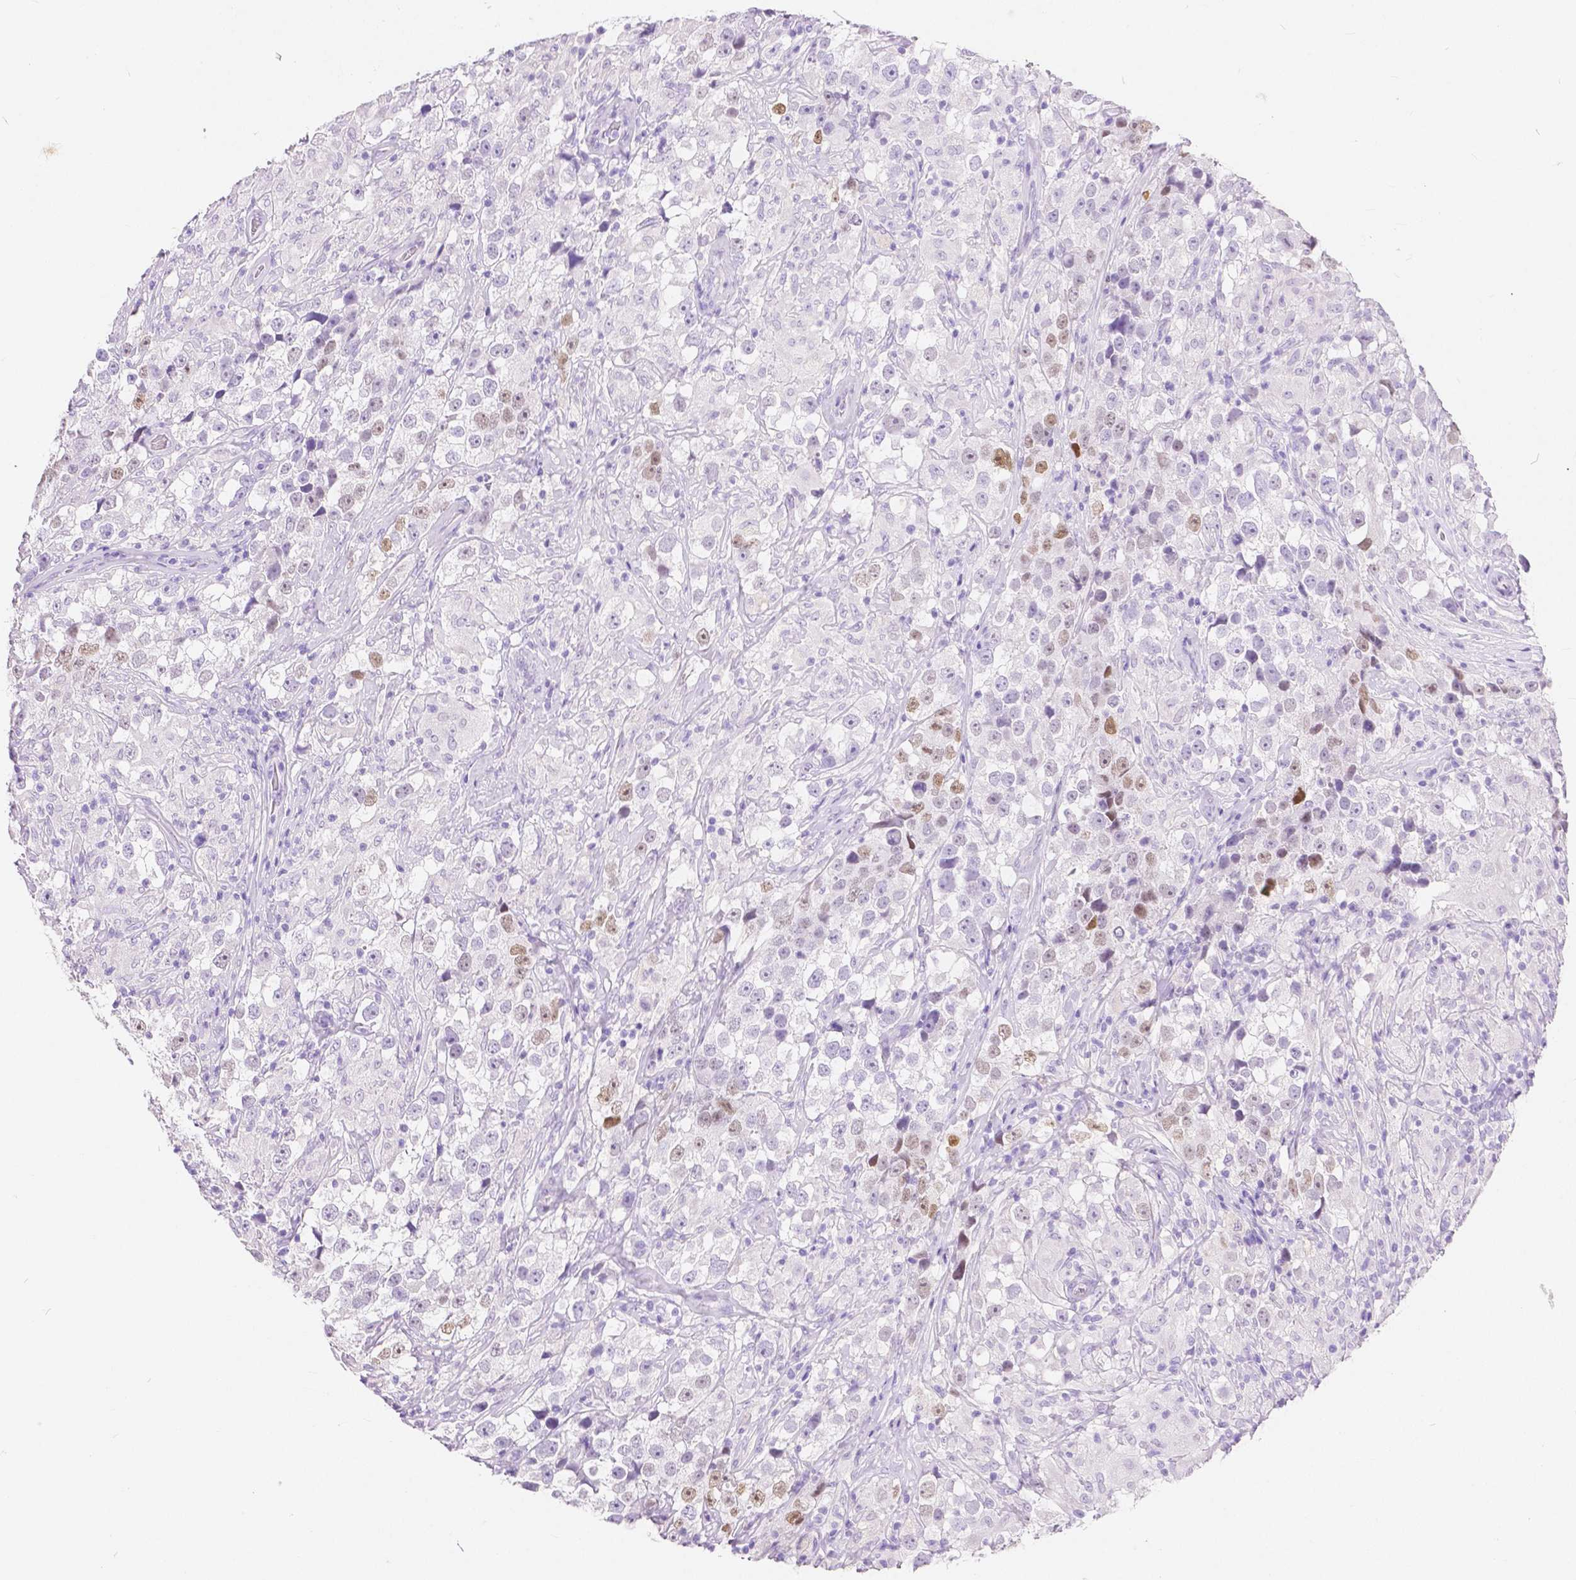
{"staining": {"intensity": "moderate", "quantity": "<25%", "location": "nuclear"}, "tissue": "testis cancer", "cell_type": "Tumor cells", "image_type": "cancer", "snomed": [{"axis": "morphology", "description": "Seminoma, NOS"}, {"axis": "topography", "description": "Testis"}], "caption": "Seminoma (testis) was stained to show a protein in brown. There is low levels of moderate nuclear expression in about <25% of tumor cells.", "gene": "HNF1B", "patient": {"sex": "male", "age": 46}}